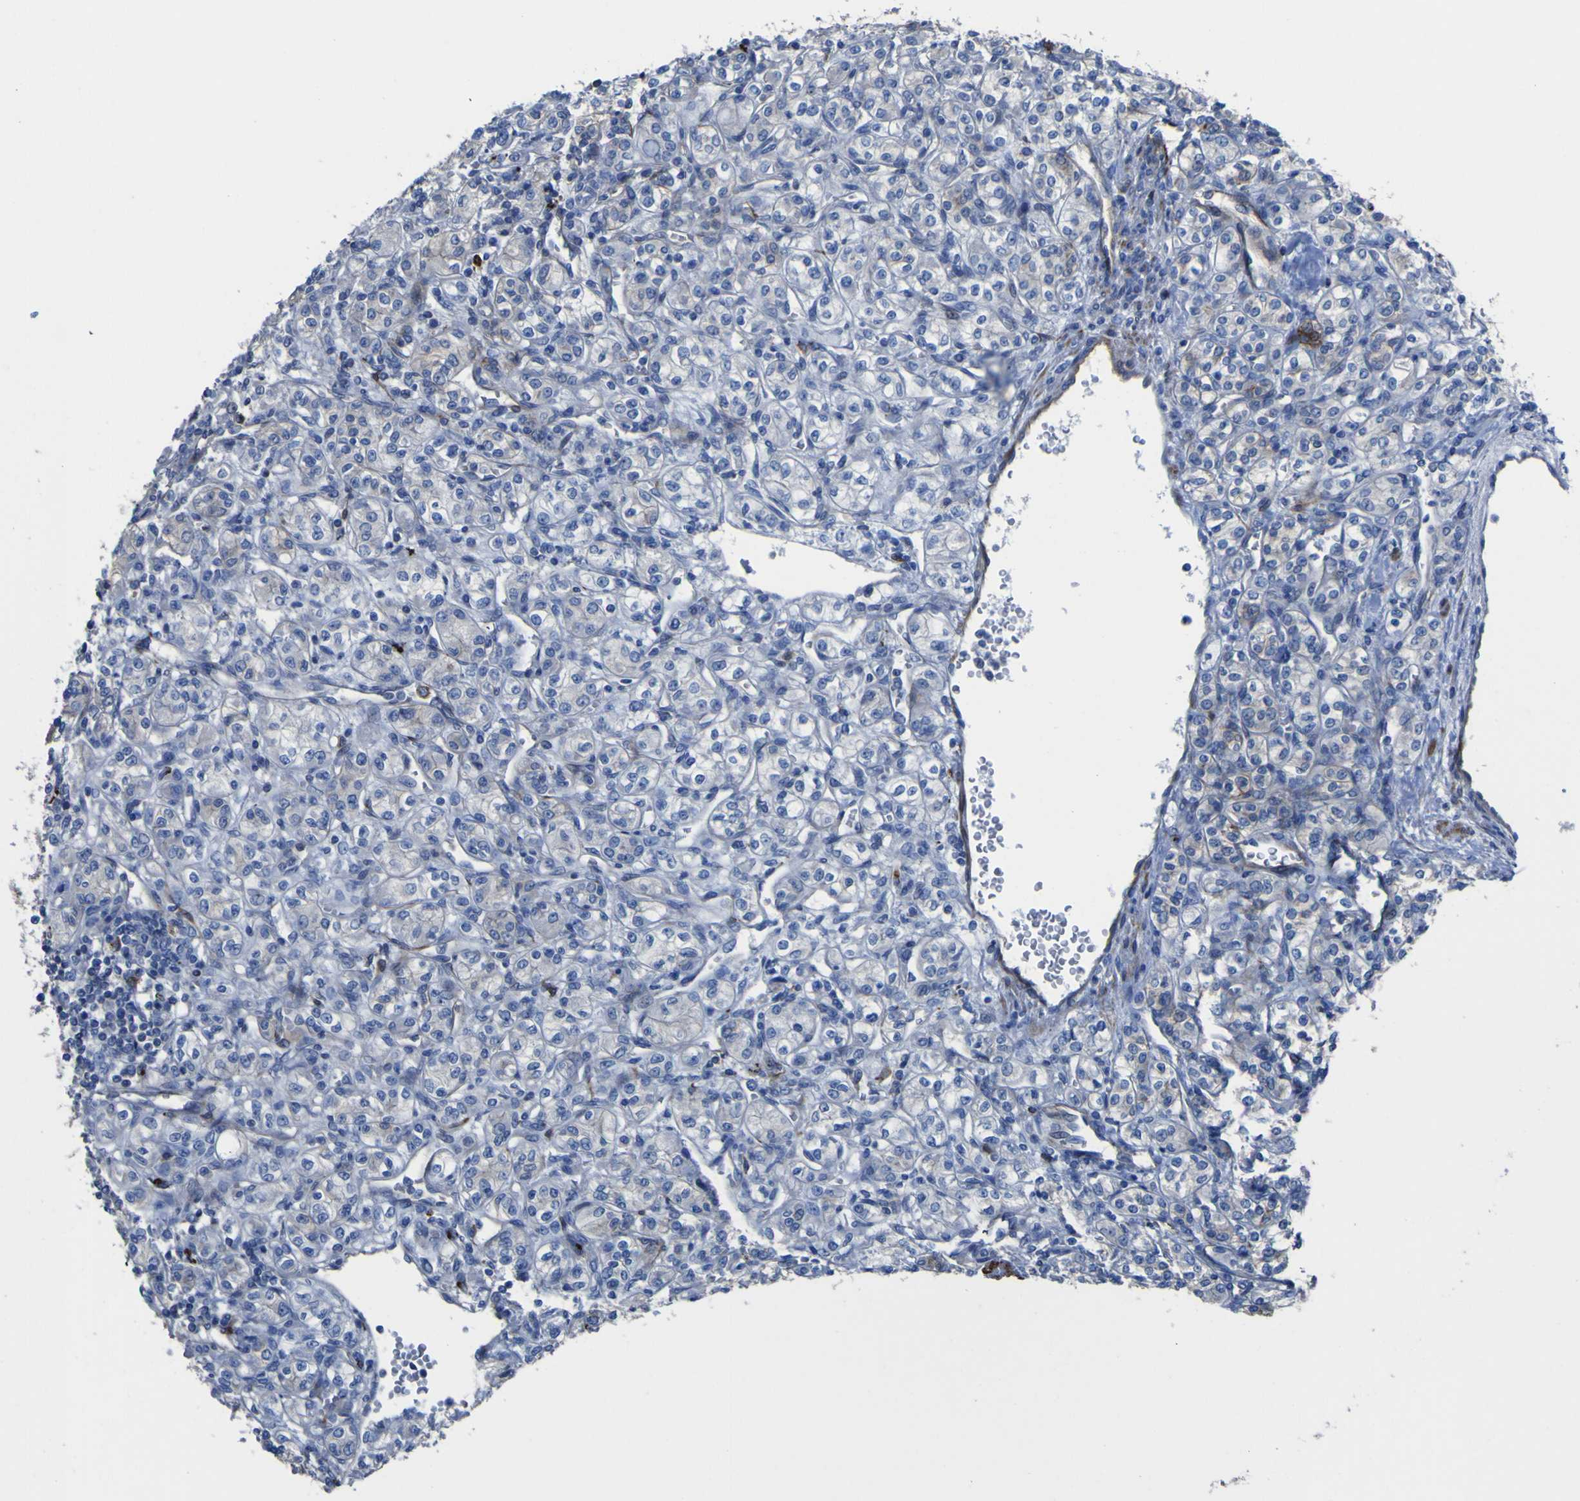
{"staining": {"intensity": "negative", "quantity": "none", "location": "none"}, "tissue": "renal cancer", "cell_type": "Tumor cells", "image_type": "cancer", "snomed": [{"axis": "morphology", "description": "Adenocarcinoma, NOS"}, {"axis": "topography", "description": "Kidney"}], "caption": "Tumor cells show no significant expression in adenocarcinoma (renal).", "gene": "AGO4", "patient": {"sex": "male", "age": 77}}